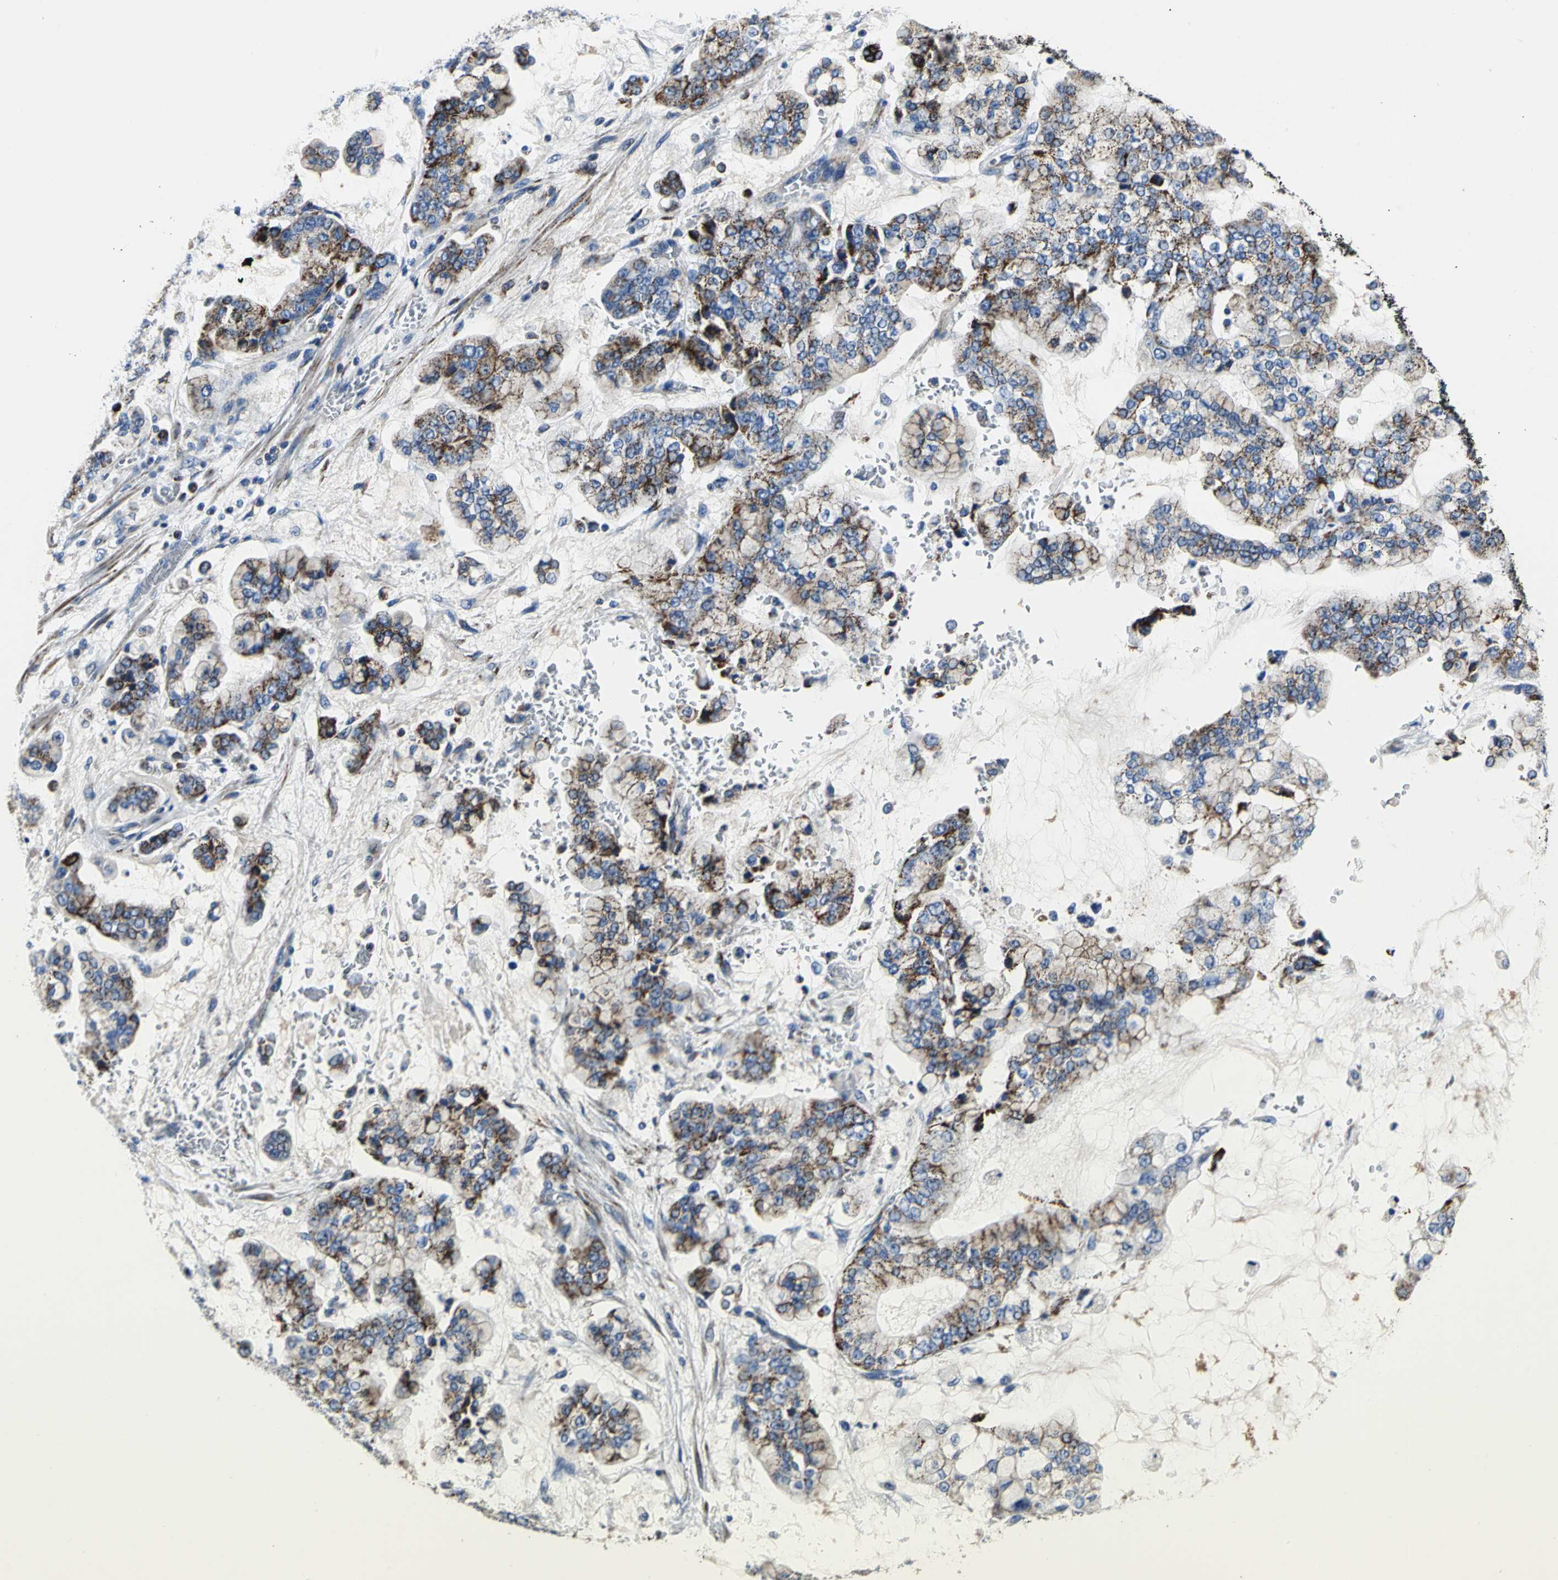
{"staining": {"intensity": "weak", "quantity": "25%-75%", "location": "cytoplasmic/membranous"}, "tissue": "stomach cancer", "cell_type": "Tumor cells", "image_type": "cancer", "snomed": [{"axis": "morphology", "description": "Normal tissue, NOS"}, {"axis": "morphology", "description": "Adenocarcinoma, NOS"}, {"axis": "topography", "description": "Stomach, upper"}, {"axis": "topography", "description": "Stomach"}], "caption": "There is low levels of weak cytoplasmic/membranous positivity in tumor cells of adenocarcinoma (stomach), as demonstrated by immunohistochemical staining (brown color).", "gene": "IFI6", "patient": {"sex": "male", "age": 76}}